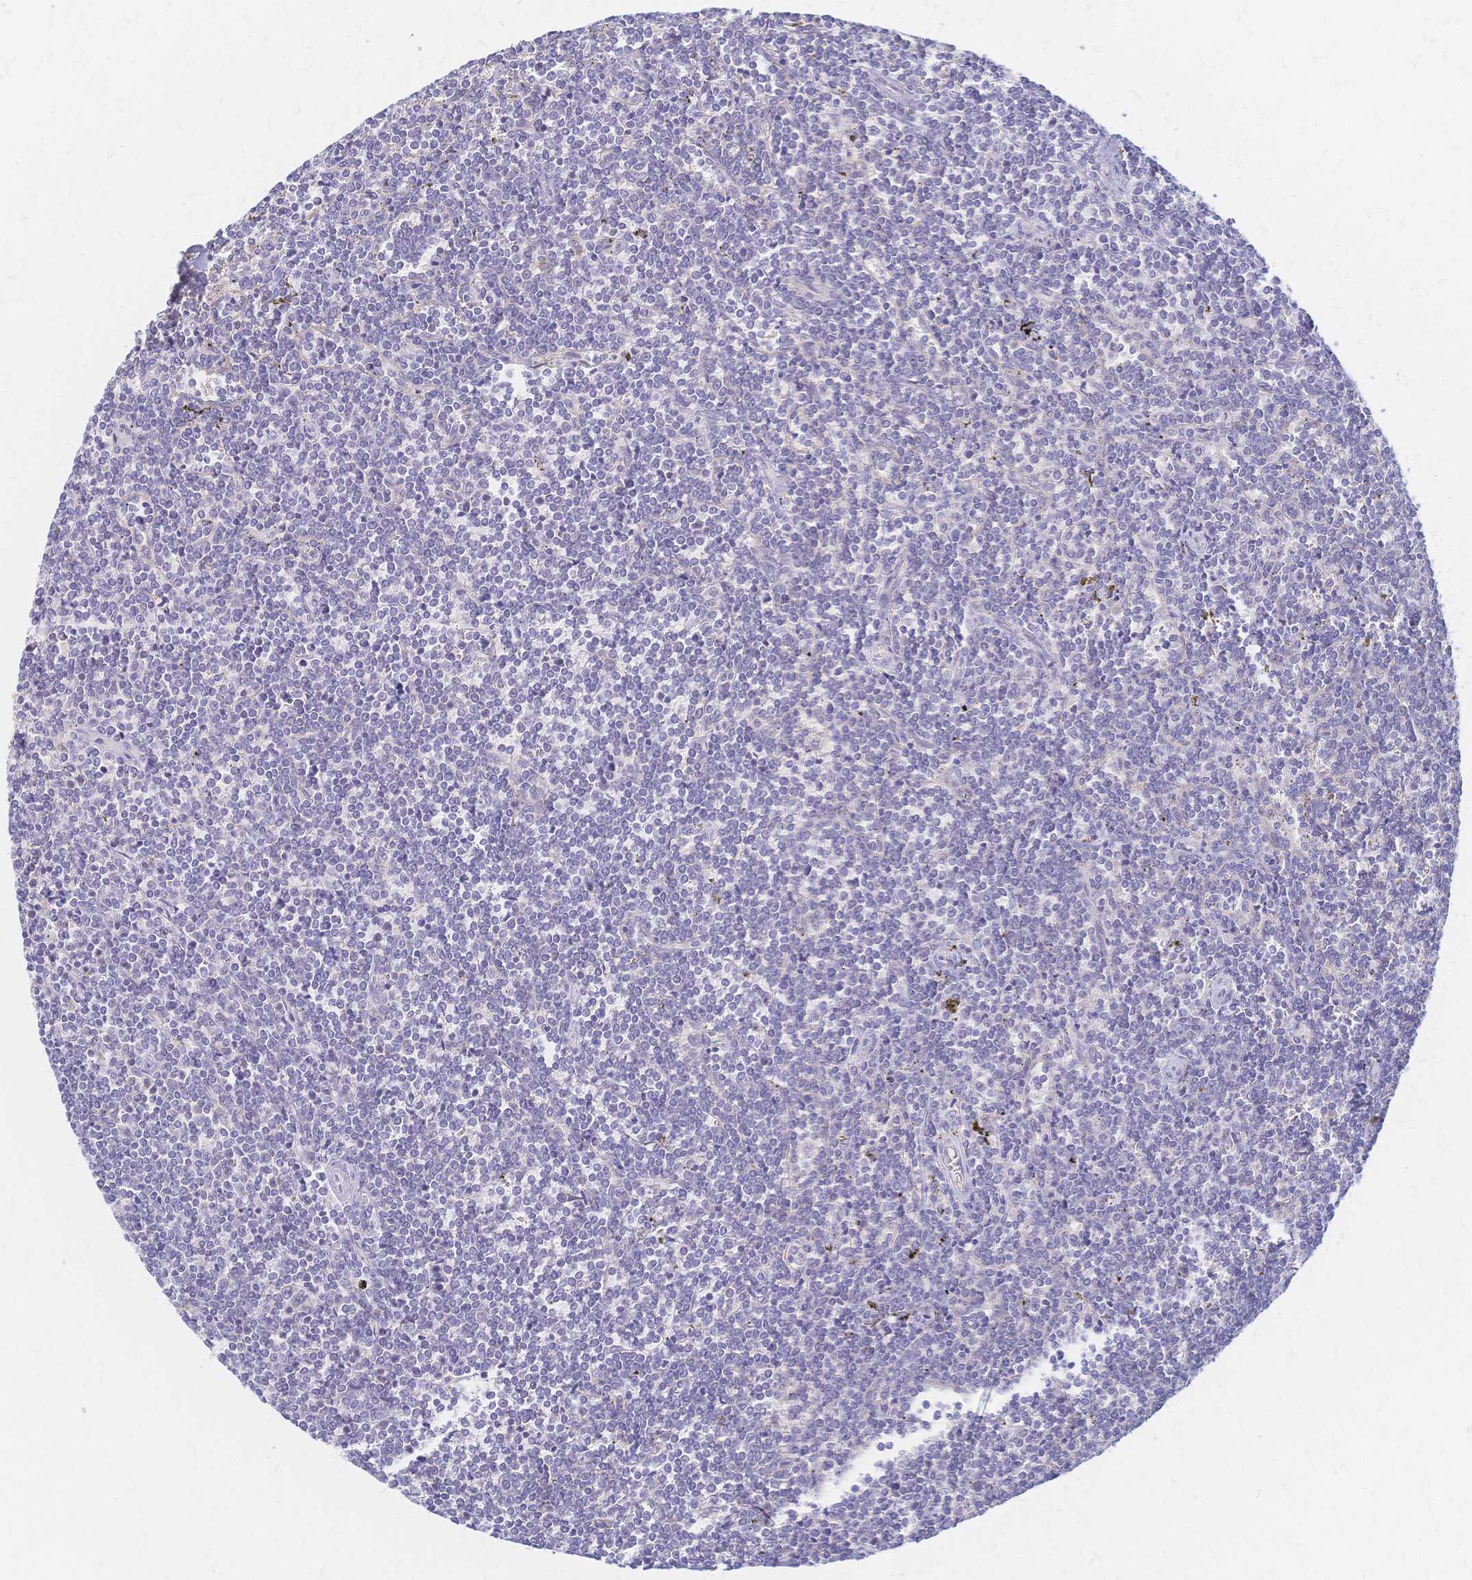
{"staining": {"intensity": "negative", "quantity": "none", "location": "none"}, "tissue": "lymphoma", "cell_type": "Tumor cells", "image_type": "cancer", "snomed": [{"axis": "morphology", "description": "Malignant lymphoma, non-Hodgkin's type, Low grade"}, {"axis": "topography", "description": "Spleen"}], "caption": "Tumor cells are negative for protein expression in human lymphoma.", "gene": "CYB5A", "patient": {"sex": "male", "age": 78}}